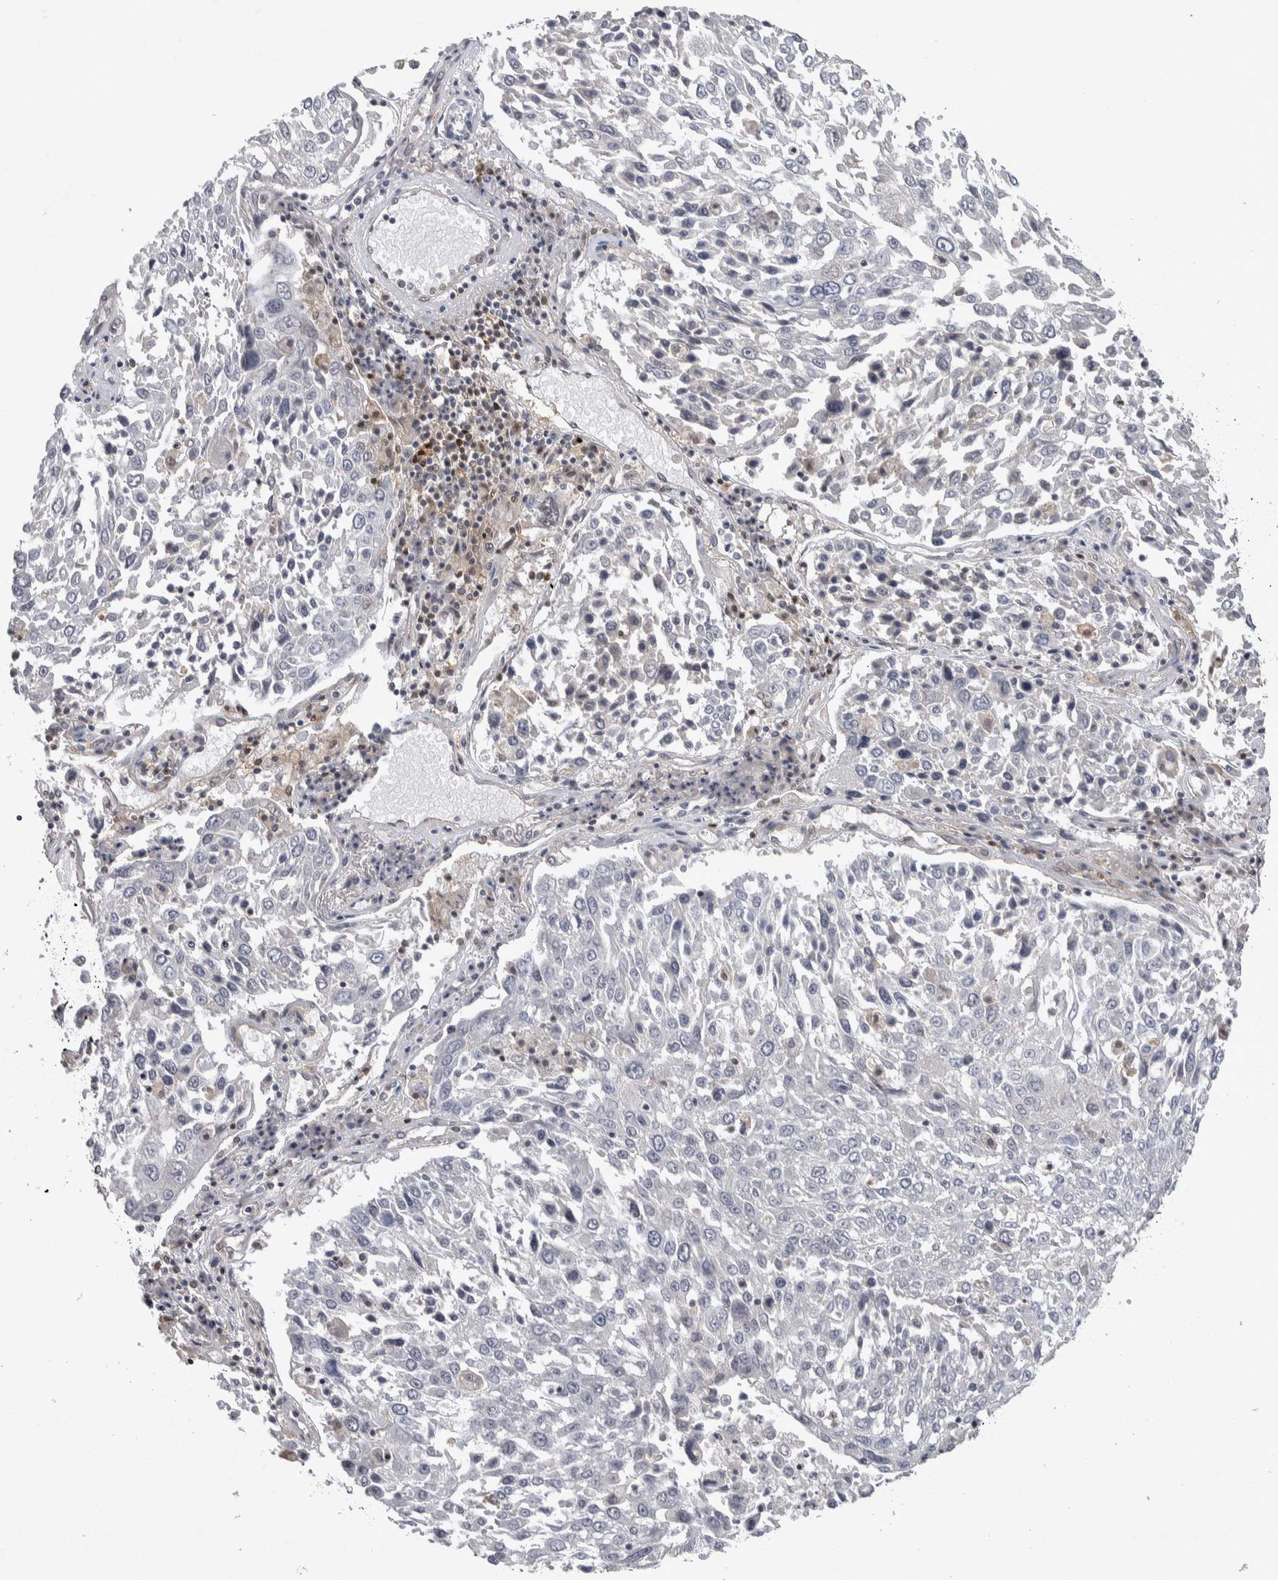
{"staining": {"intensity": "negative", "quantity": "none", "location": "none"}, "tissue": "lung cancer", "cell_type": "Tumor cells", "image_type": "cancer", "snomed": [{"axis": "morphology", "description": "Squamous cell carcinoma, NOS"}, {"axis": "topography", "description": "Lung"}], "caption": "Immunohistochemical staining of human squamous cell carcinoma (lung) shows no significant expression in tumor cells. The staining was performed using DAB (3,3'-diaminobenzidine) to visualize the protein expression in brown, while the nuclei were stained in blue with hematoxylin (Magnification: 20x).", "gene": "NFKB2", "patient": {"sex": "male", "age": 65}}